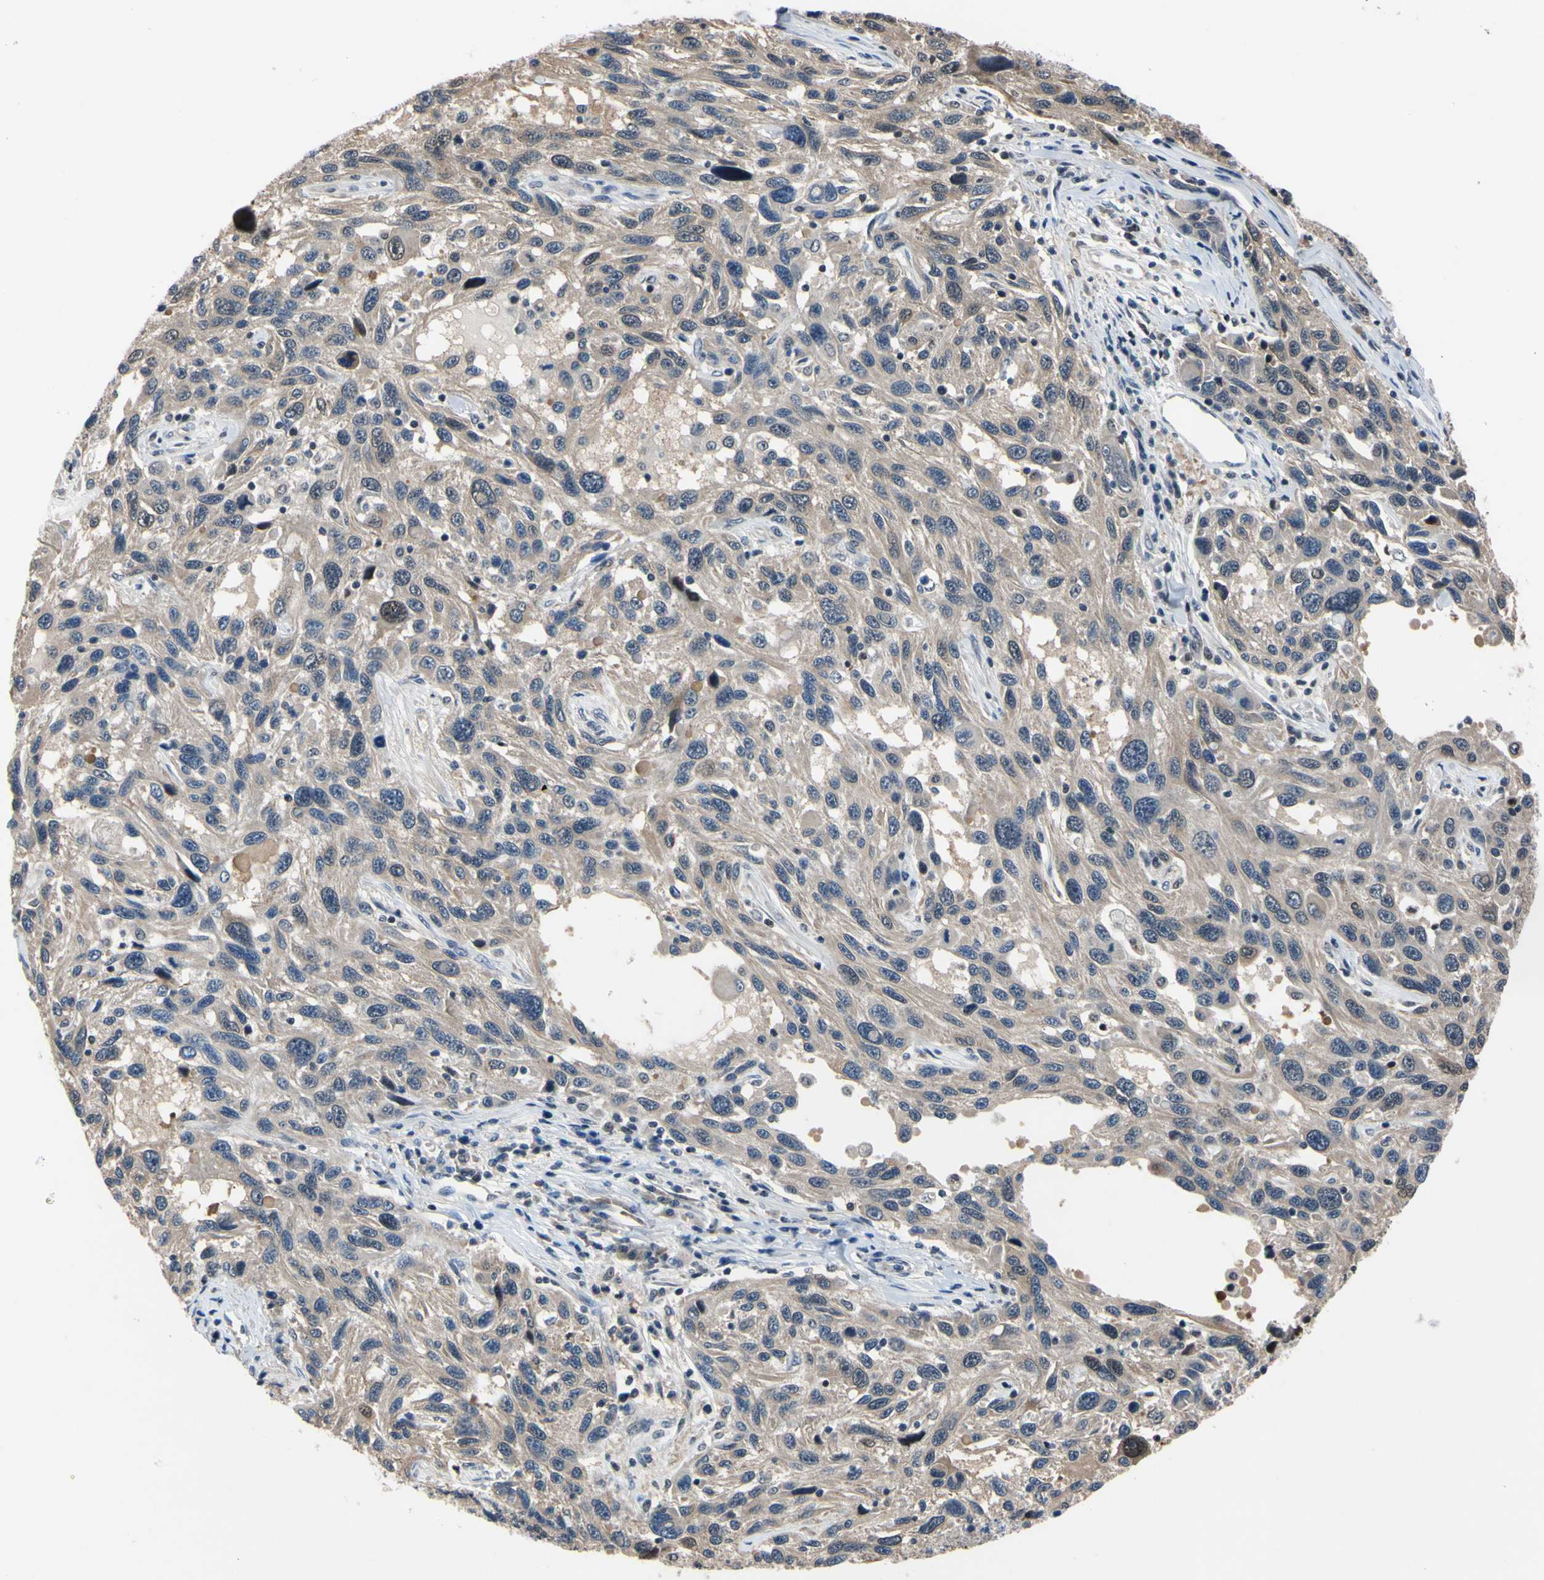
{"staining": {"intensity": "weak", "quantity": ">75%", "location": "cytoplasmic/membranous"}, "tissue": "melanoma", "cell_type": "Tumor cells", "image_type": "cancer", "snomed": [{"axis": "morphology", "description": "Malignant melanoma, NOS"}, {"axis": "topography", "description": "Skin"}], "caption": "Protein staining exhibits weak cytoplasmic/membranous positivity in about >75% of tumor cells in malignant melanoma. (DAB IHC with brightfield microscopy, high magnification).", "gene": "RARS1", "patient": {"sex": "male", "age": 53}}